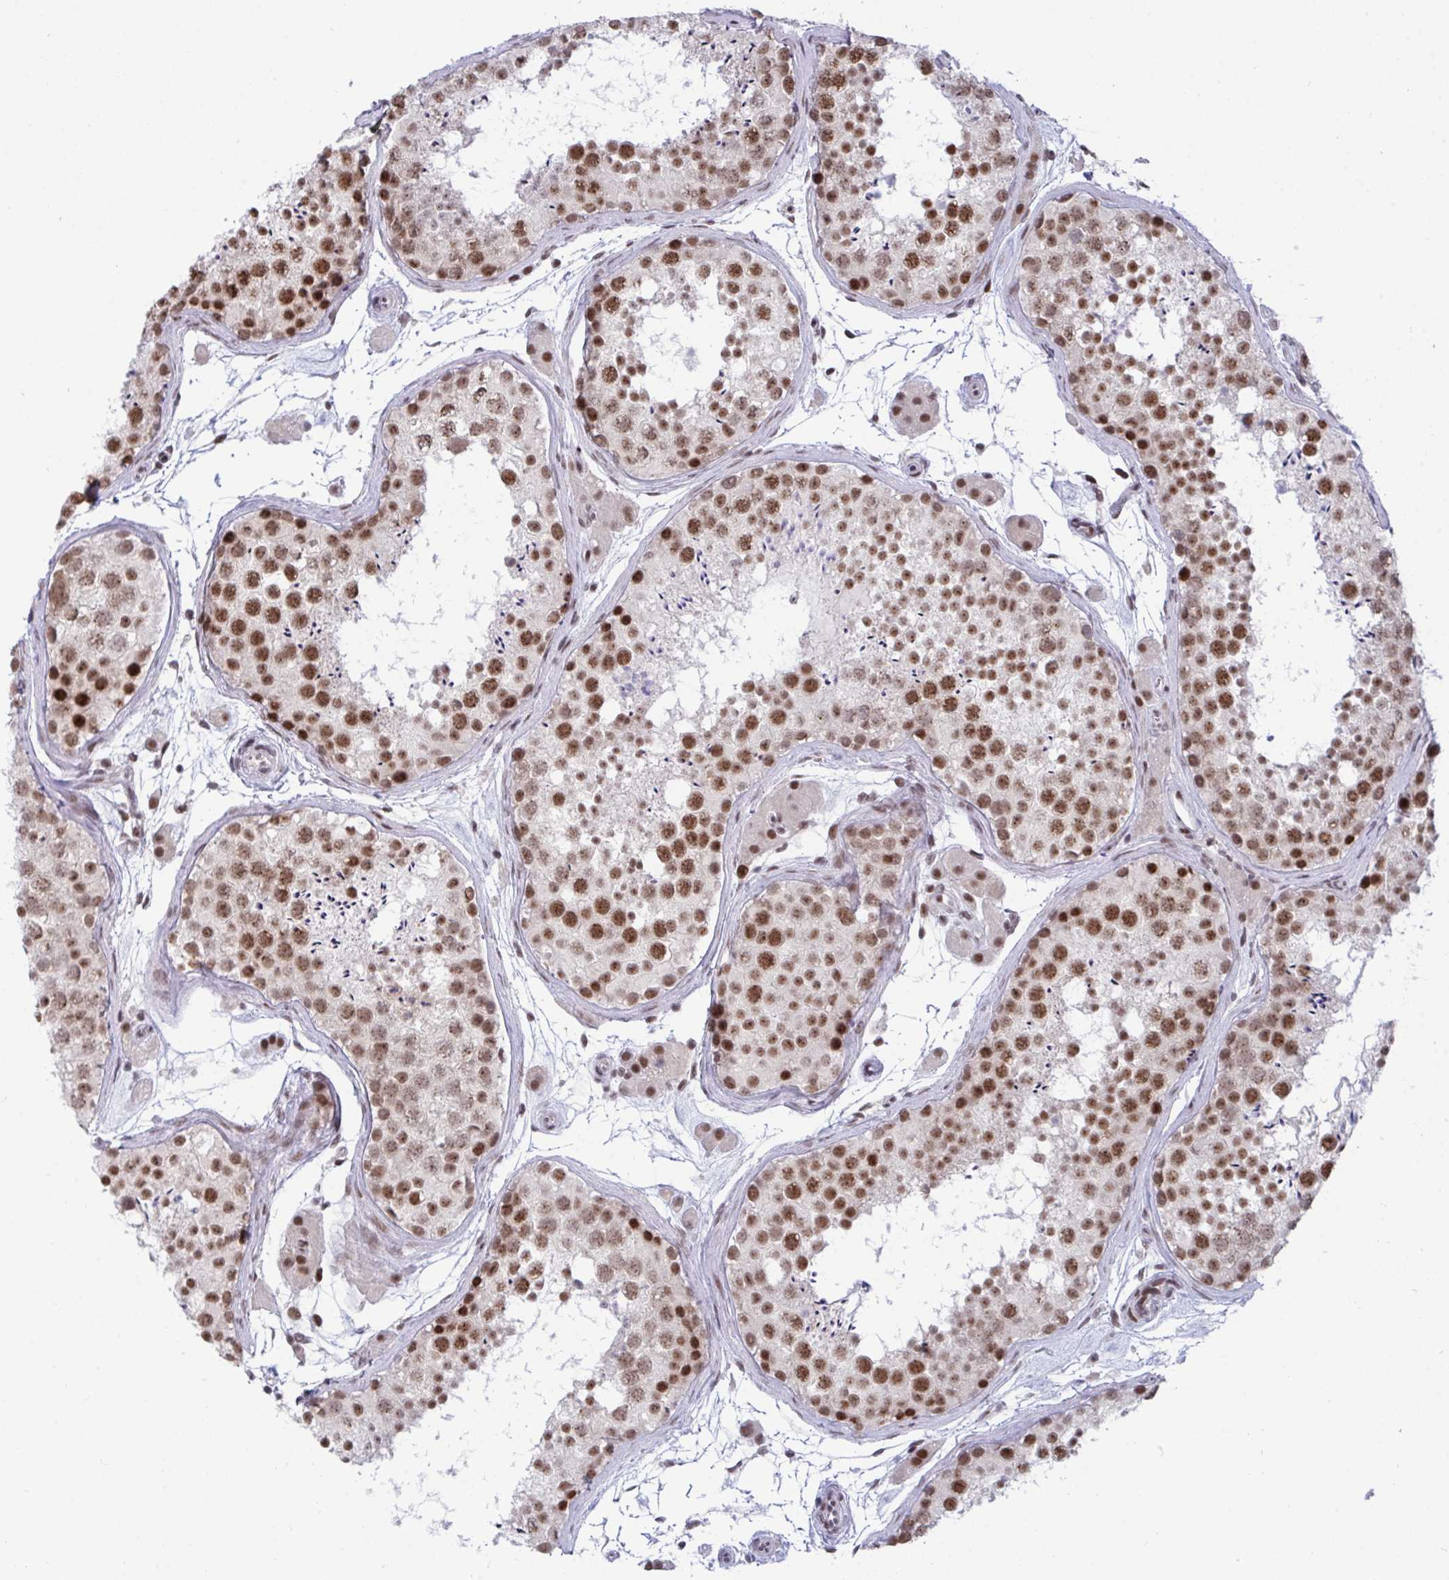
{"staining": {"intensity": "moderate", "quantity": ">75%", "location": "nuclear"}, "tissue": "testis", "cell_type": "Cells in seminiferous ducts", "image_type": "normal", "snomed": [{"axis": "morphology", "description": "Normal tissue, NOS"}, {"axis": "topography", "description": "Testis"}], "caption": "Immunohistochemistry (DAB) staining of benign human testis demonstrates moderate nuclear protein expression in about >75% of cells in seminiferous ducts. The protein is shown in brown color, while the nuclei are stained blue.", "gene": "WBP11", "patient": {"sex": "male", "age": 41}}